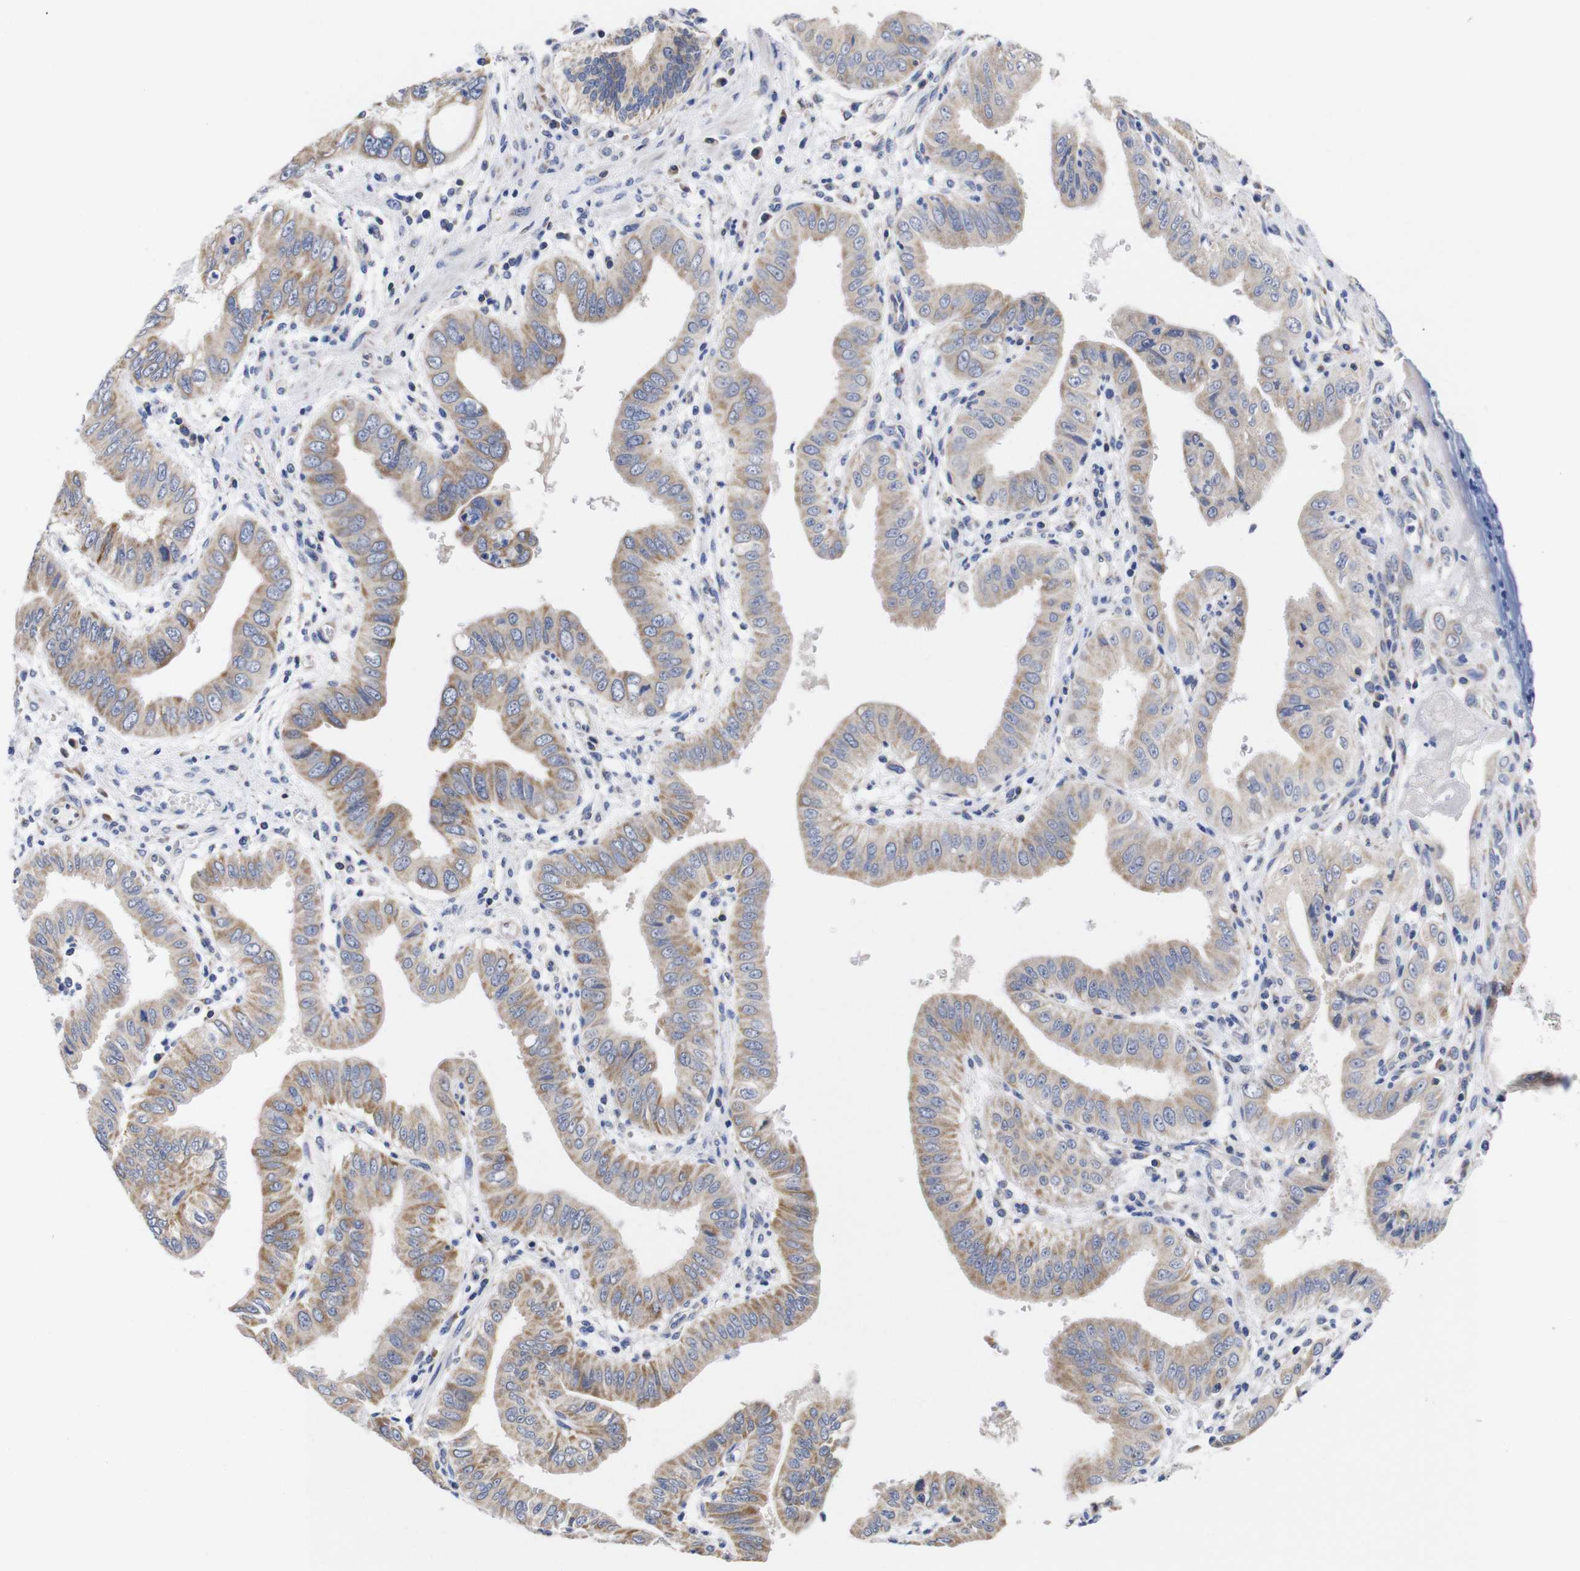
{"staining": {"intensity": "moderate", "quantity": ">75%", "location": "cytoplasmic/membranous"}, "tissue": "pancreatic cancer", "cell_type": "Tumor cells", "image_type": "cancer", "snomed": [{"axis": "morphology", "description": "Normal tissue, NOS"}, {"axis": "topography", "description": "Lymph node"}], "caption": "Pancreatic cancer tissue reveals moderate cytoplasmic/membranous staining in about >75% of tumor cells, visualized by immunohistochemistry.", "gene": "OPN3", "patient": {"sex": "male", "age": 50}}